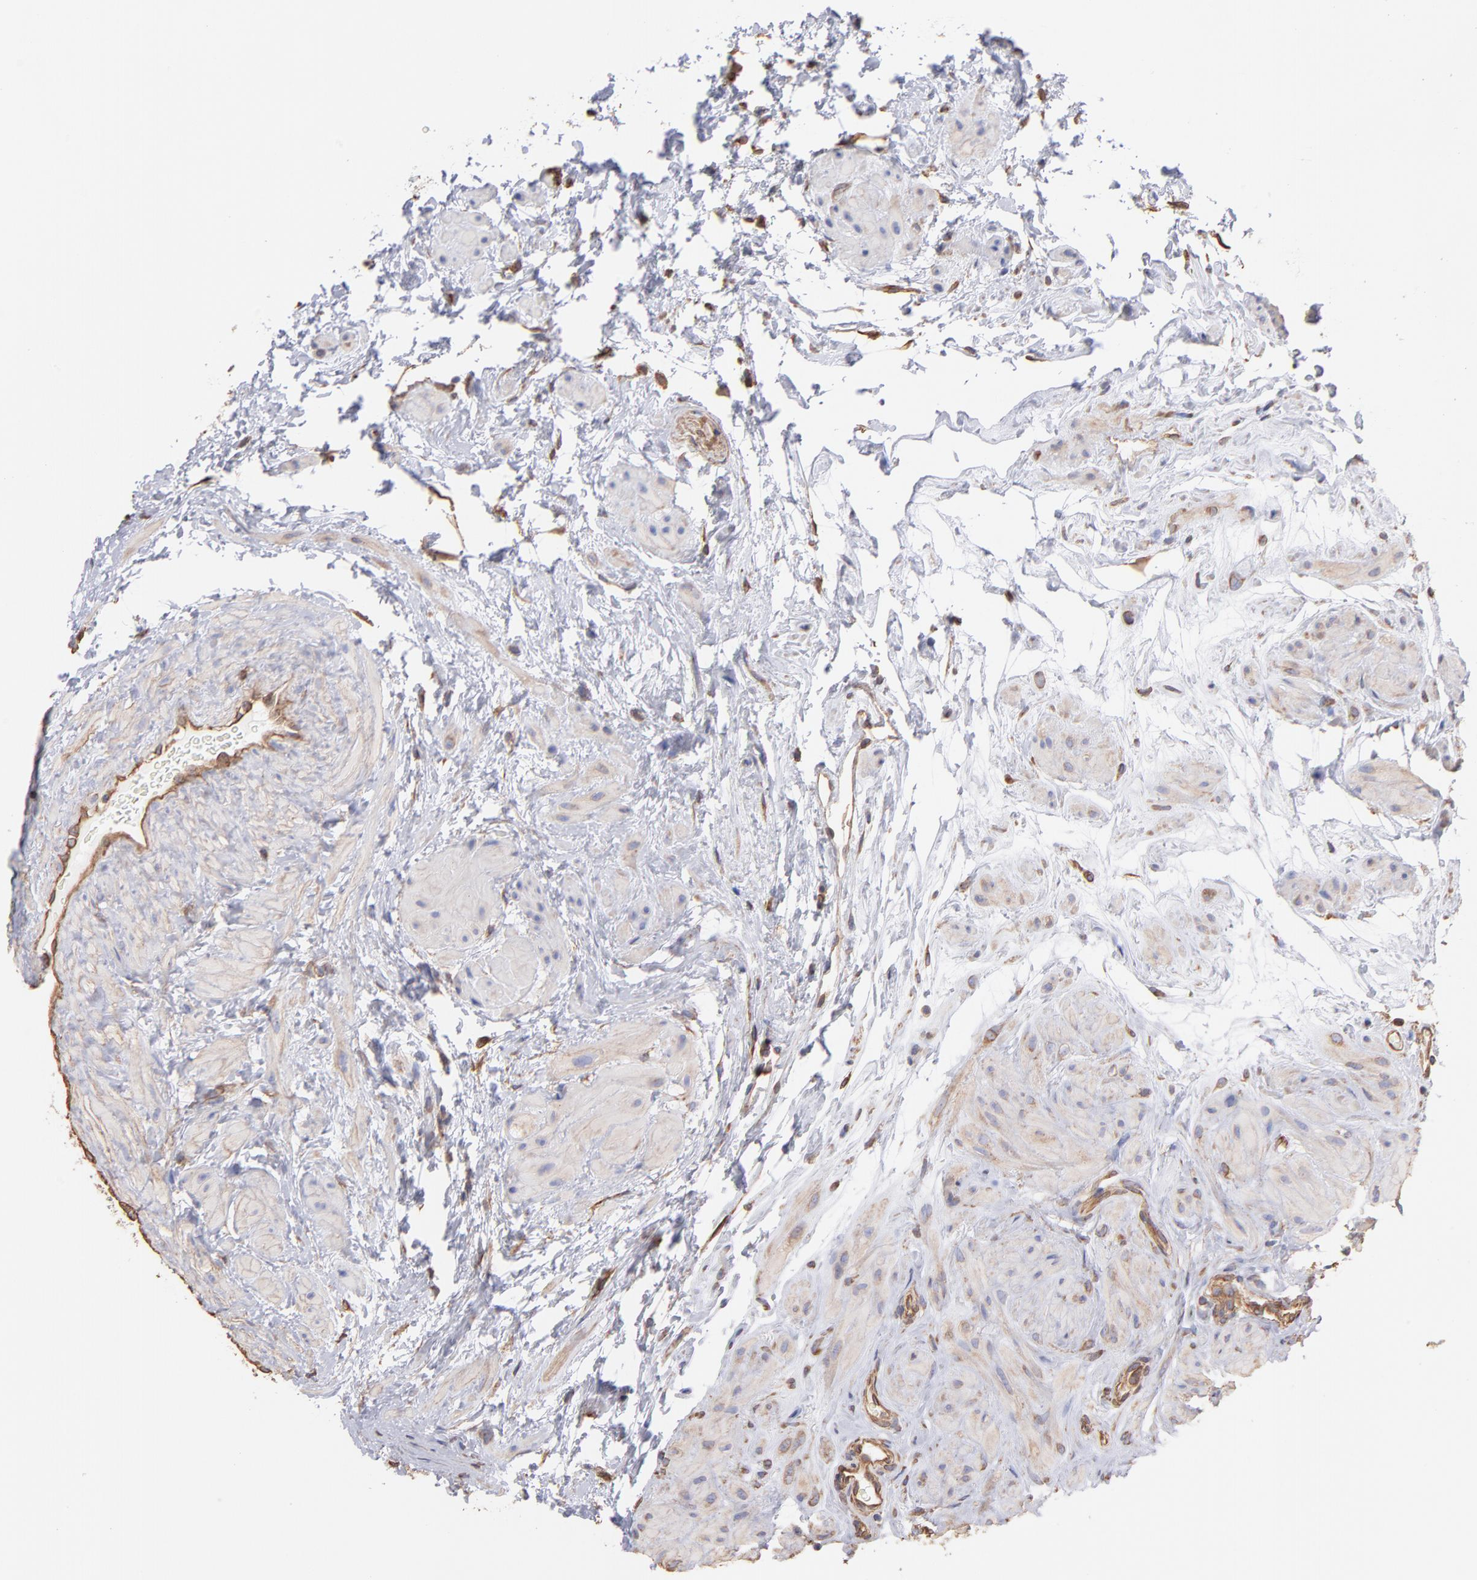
{"staining": {"intensity": "moderate", "quantity": ">75%", "location": "cytoplasmic/membranous"}, "tissue": "epididymis", "cell_type": "Glandular cells", "image_type": "normal", "snomed": [{"axis": "morphology", "description": "Normal tissue, NOS"}, {"axis": "topography", "description": "Testis"}, {"axis": "topography", "description": "Epididymis"}], "caption": "IHC of unremarkable epididymis demonstrates medium levels of moderate cytoplasmic/membranous positivity in approximately >75% of glandular cells.", "gene": "PLEC", "patient": {"sex": "male", "age": 36}}